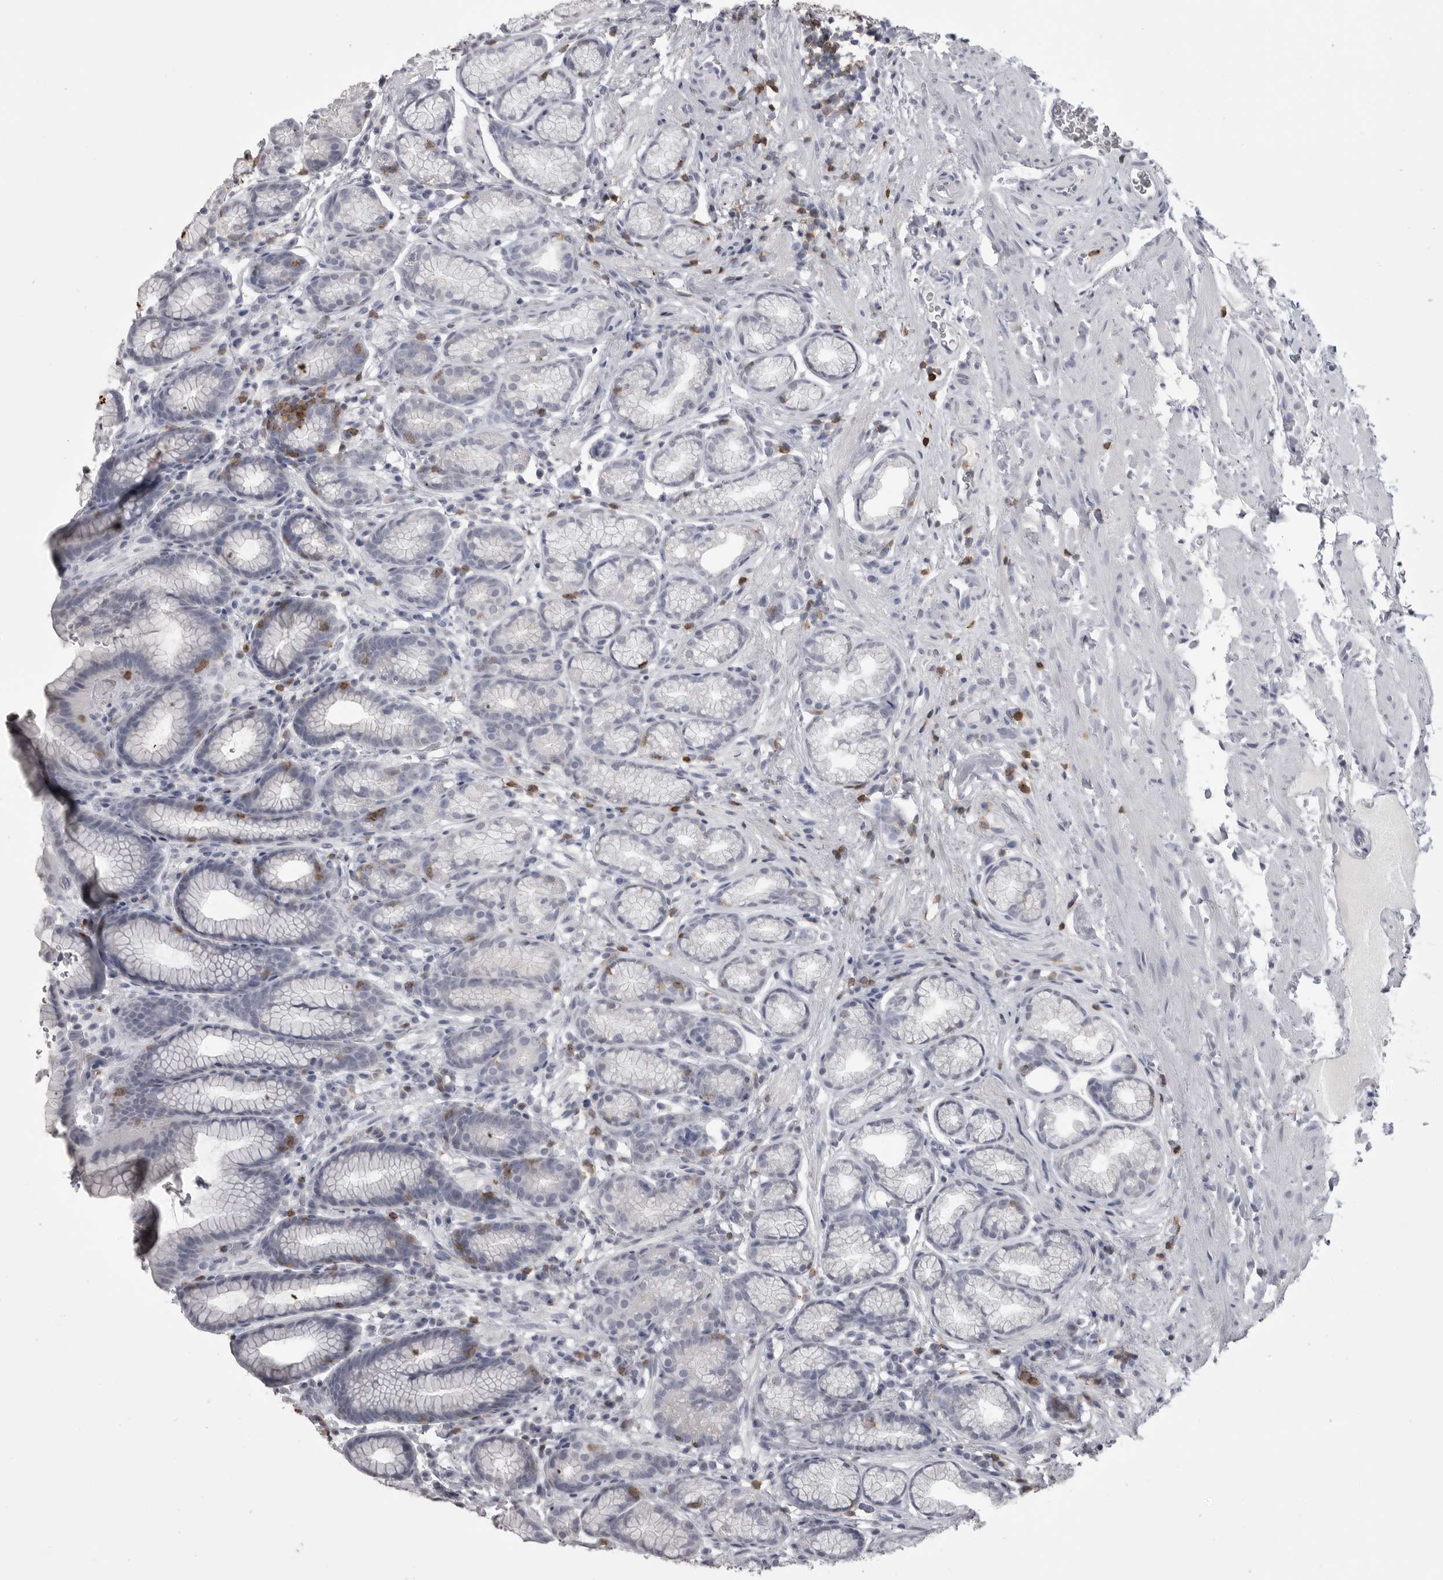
{"staining": {"intensity": "weak", "quantity": "<25%", "location": "cytoplasmic/membranous"}, "tissue": "stomach", "cell_type": "Glandular cells", "image_type": "normal", "snomed": [{"axis": "morphology", "description": "Normal tissue, NOS"}, {"axis": "topography", "description": "Stomach"}], "caption": "Immunohistochemical staining of benign stomach reveals no significant expression in glandular cells.", "gene": "ITGAL", "patient": {"sex": "male", "age": 42}}